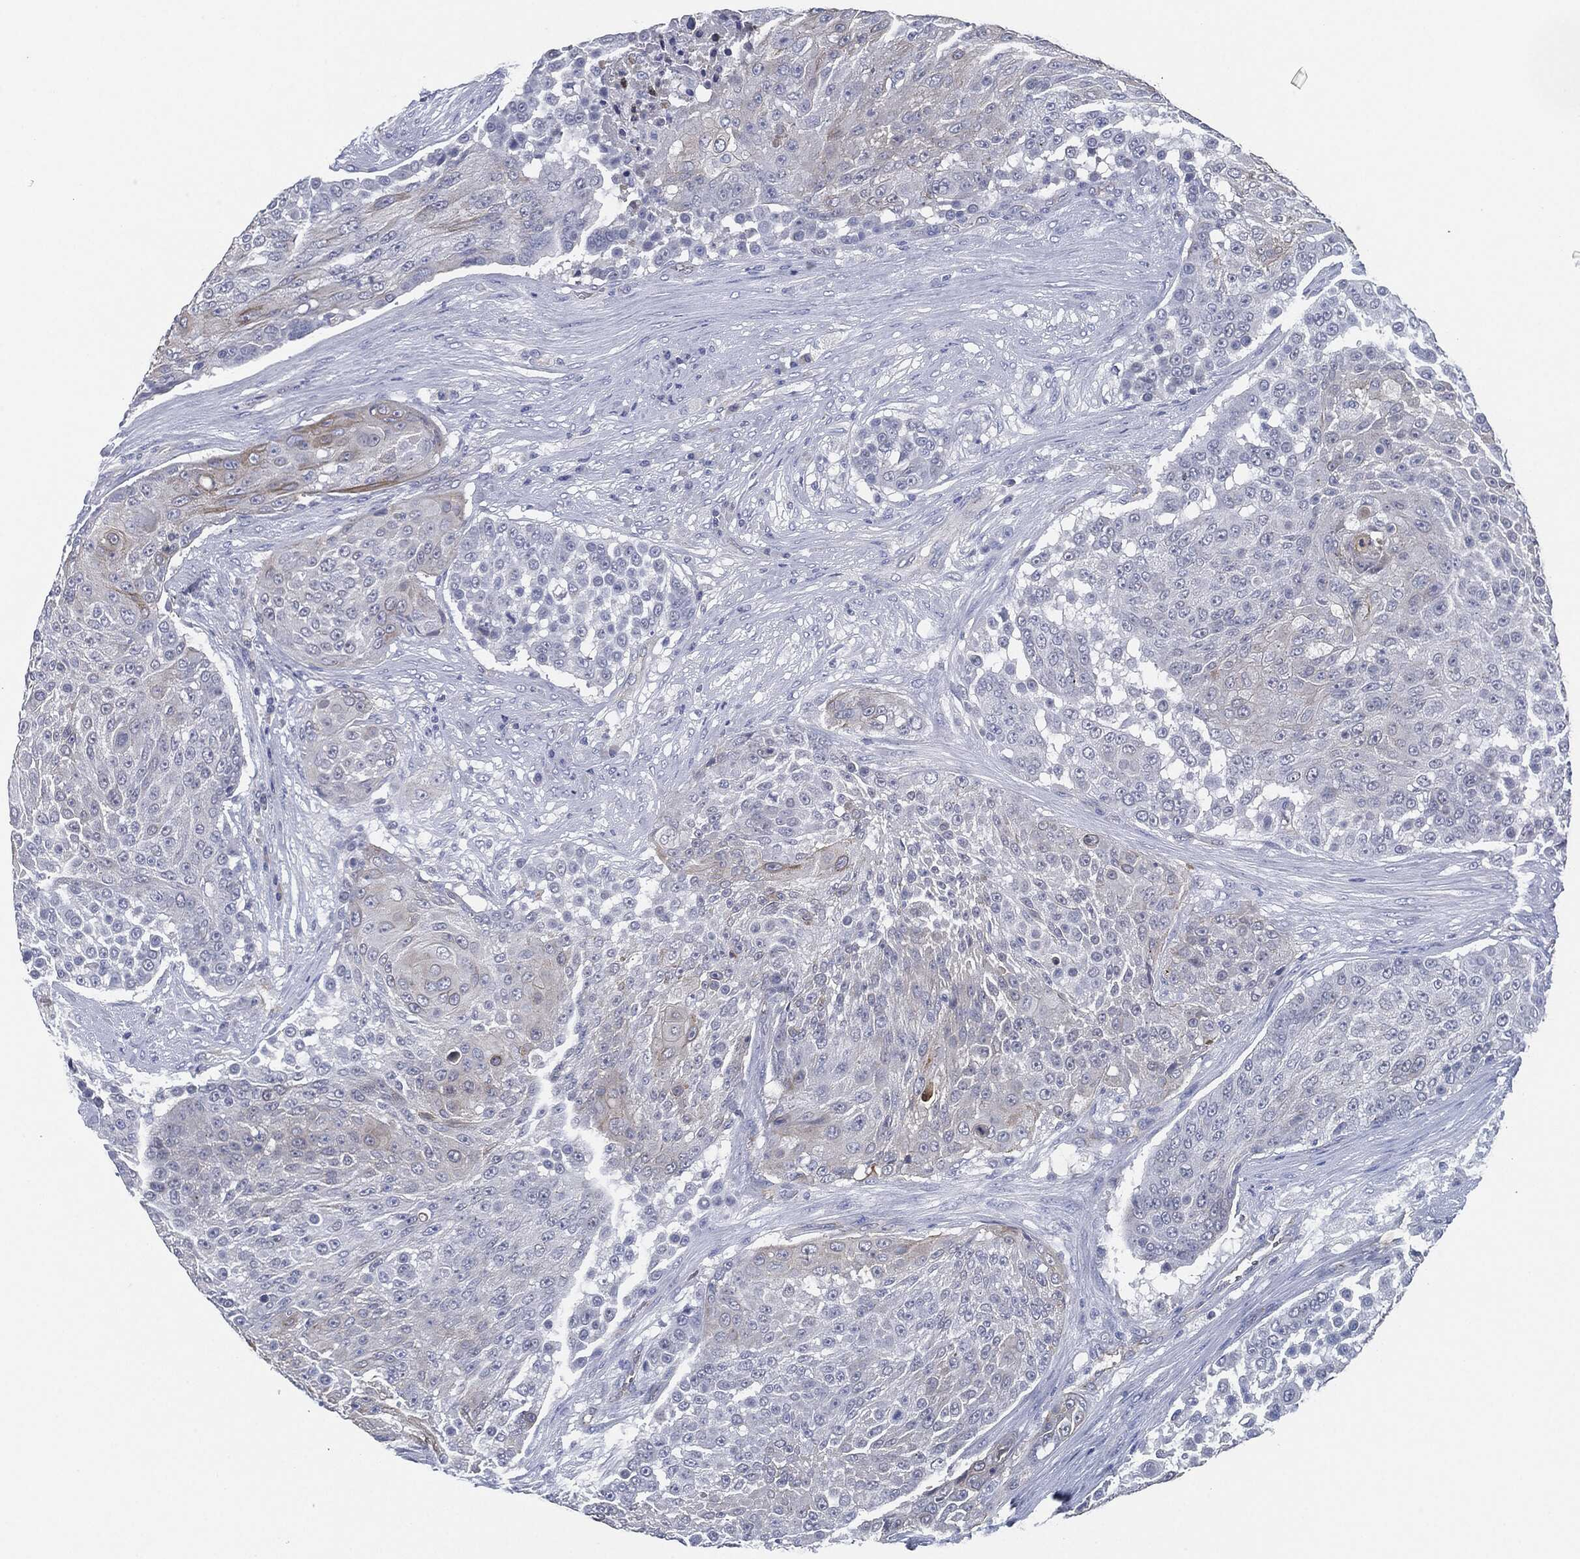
{"staining": {"intensity": "negative", "quantity": "none", "location": "none"}, "tissue": "urothelial cancer", "cell_type": "Tumor cells", "image_type": "cancer", "snomed": [{"axis": "morphology", "description": "Urothelial carcinoma, High grade"}, {"axis": "topography", "description": "Urinary bladder"}], "caption": "The image shows no significant expression in tumor cells of urothelial cancer.", "gene": "SHROOM2", "patient": {"sex": "female", "age": 63}}